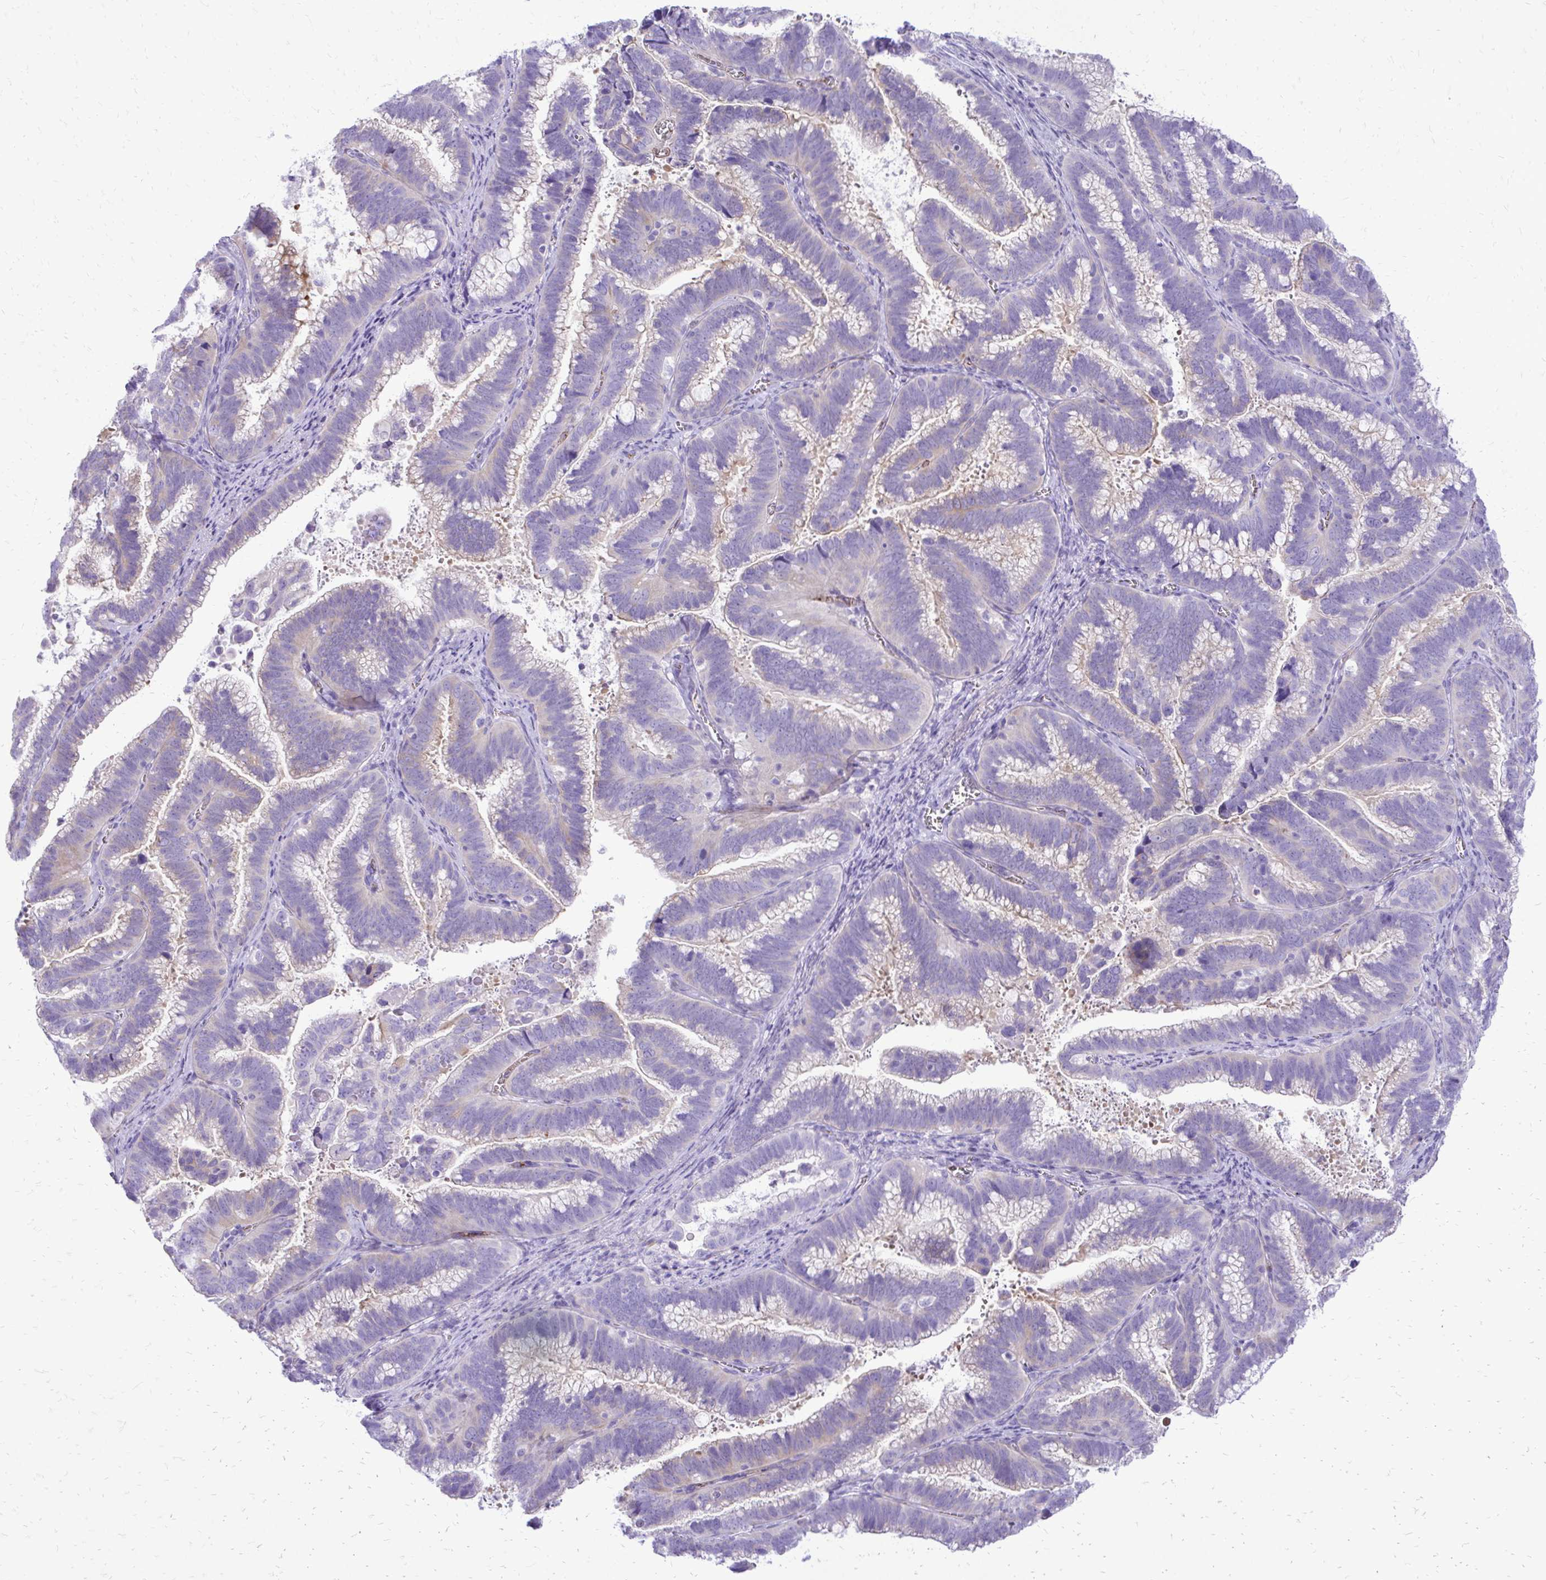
{"staining": {"intensity": "negative", "quantity": "none", "location": "none"}, "tissue": "cervical cancer", "cell_type": "Tumor cells", "image_type": "cancer", "snomed": [{"axis": "morphology", "description": "Adenocarcinoma, NOS"}, {"axis": "topography", "description": "Cervix"}], "caption": "High magnification brightfield microscopy of cervical cancer stained with DAB (brown) and counterstained with hematoxylin (blue): tumor cells show no significant positivity. The staining was performed using DAB (3,3'-diaminobenzidine) to visualize the protein expression in brown, while the nuclei were stained in blue with hematoxylin (Magnification: 20x).", "gene": "PELI3", "patient": {"sex": "female", "age": 61}}